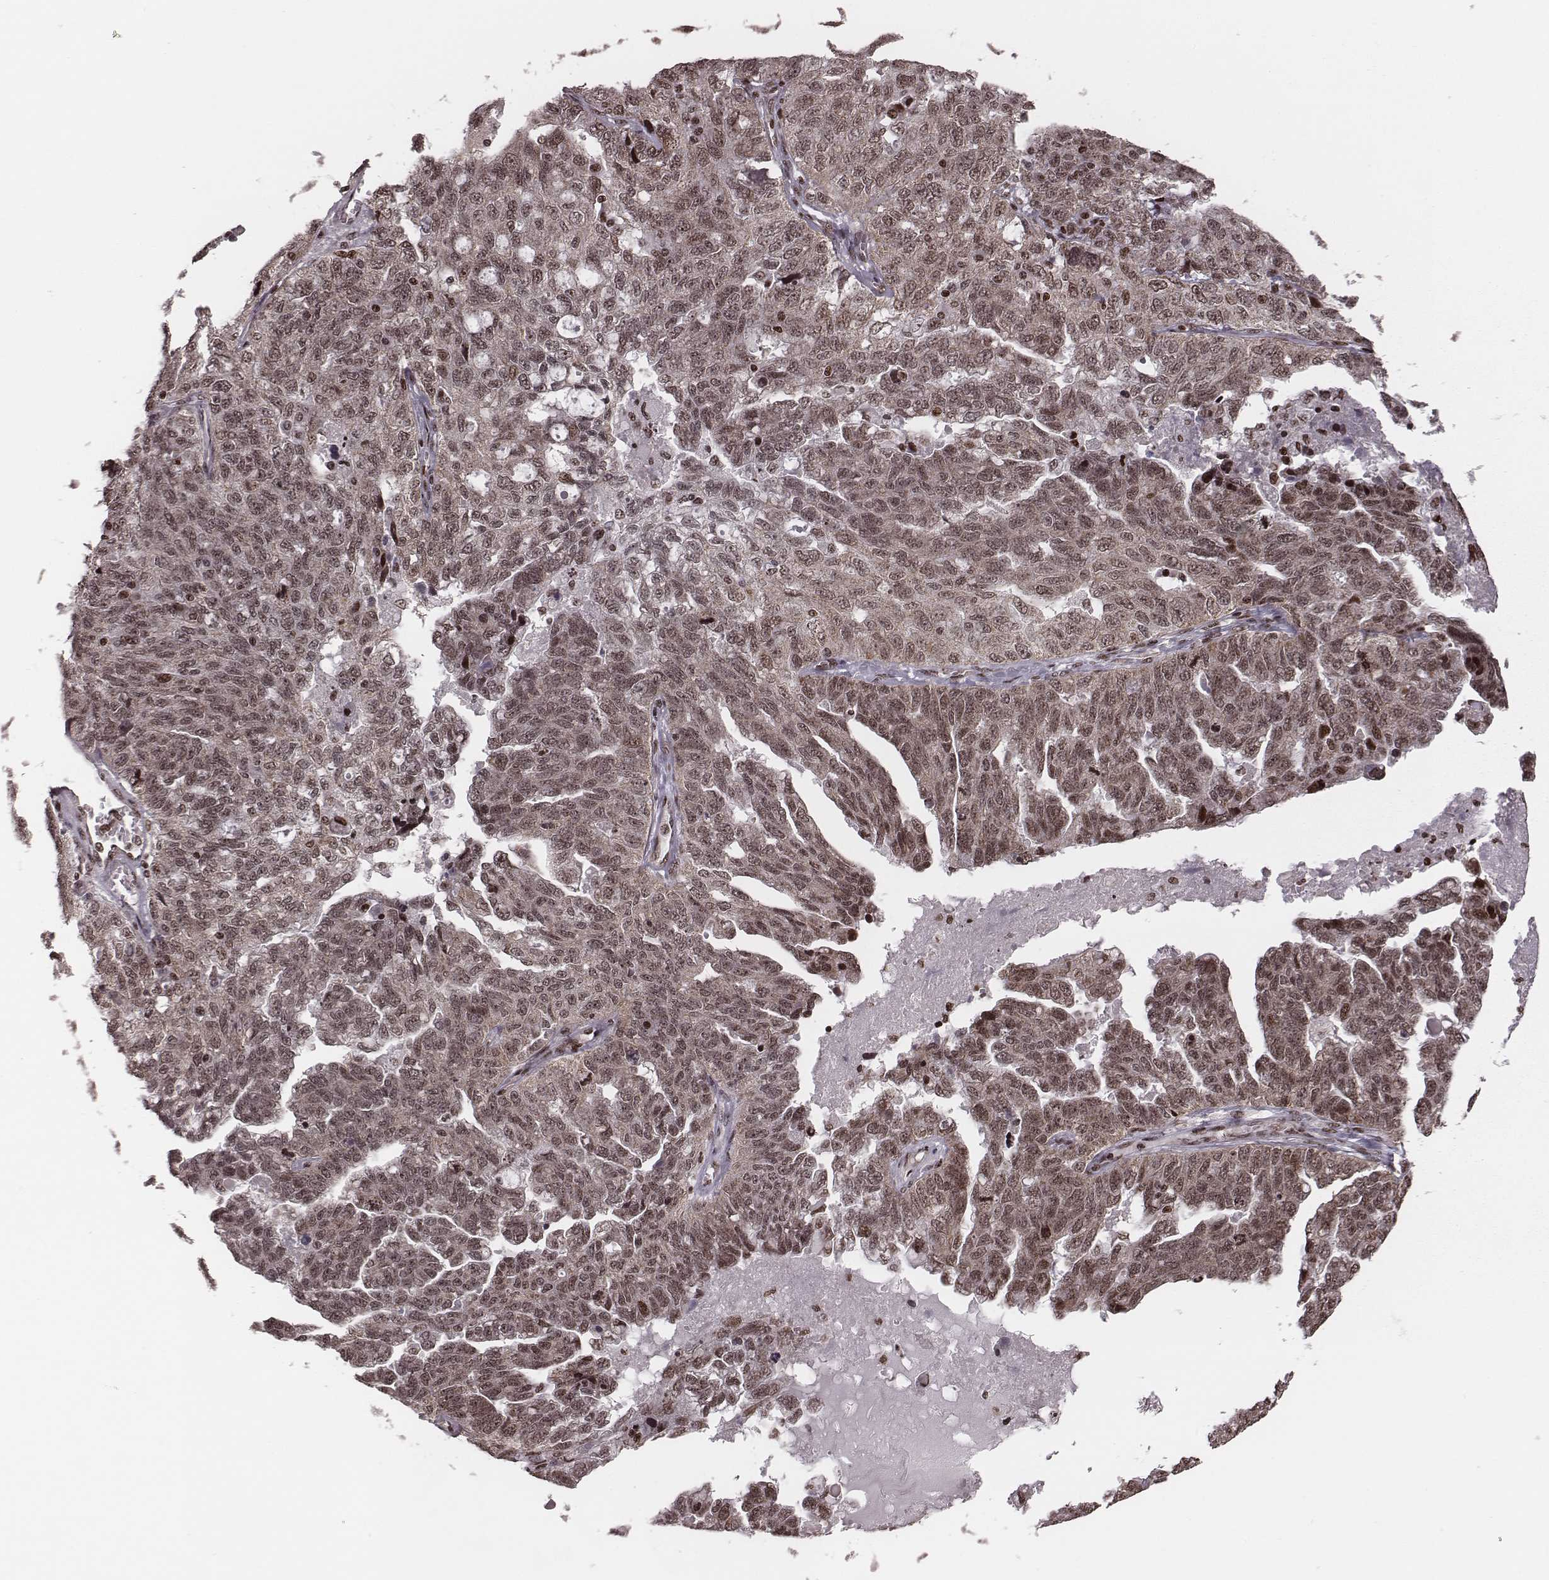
{"staining": {"intensity": "weak", "quantity": ">75%", "location": "cytoplasmic/membranous,nuclear"}, "tissue": "ovarian cancer", "cell_type": "Tumor cells", "image_type": "cancer", "snomed": [{"axis": "morphology", "description": "Cystadenocarcinoma, serous, NOS"}, {"axis": "topography", "description": "Ovary"}], "caption": "An image showing weak cytoplasmic/membranous and nuclear expression in approximately >75% of tumor cells in serous cystadenocarcinoma (ovarian), as visualized by brown immunohistochemical staining.", "gene": "VRK3", "patient": {"sex": "female", "age": 71}}